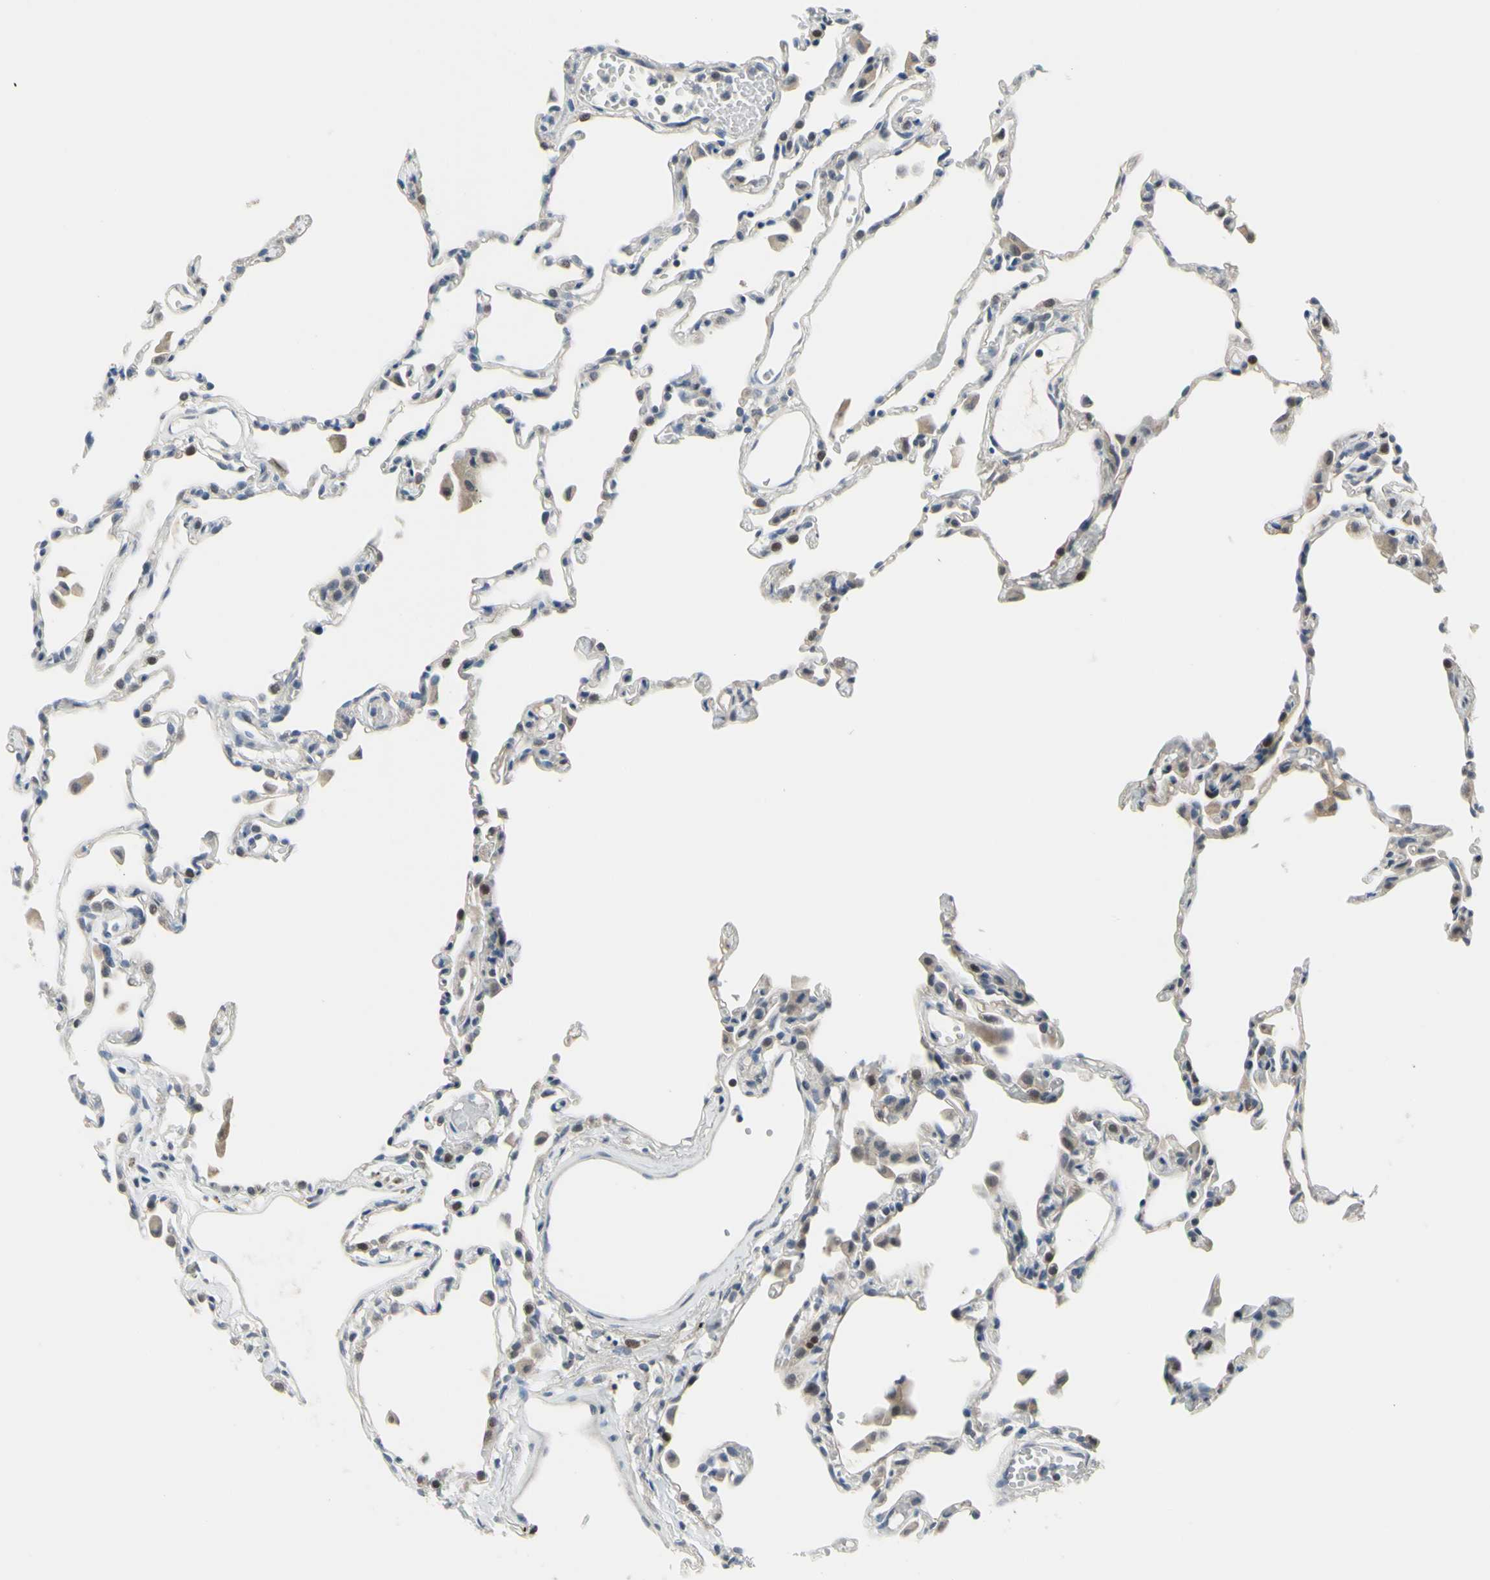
{"staining": {"intensity": "negative", "quantity": "none", "location": "none"}, "tissue": "lung", "cell_type": "Alveolar cells", "image_type": "normal", "snomed": [{"axis": "morphology", "description": "Normal tissue, NOS"}, {"axis": "topography", "description": "Lung"}], "caption": "Immunohistochemical staining of normal human lung shows no significant positivity in alveolar cells. Brightfield microscopy of immunohistochemistry (IHC) stained with DAB (brown) and hematoxylin (blue), captured at high magnification.", "gene": "HSPA4", "patient": {"sex": "female", "age": 49}}